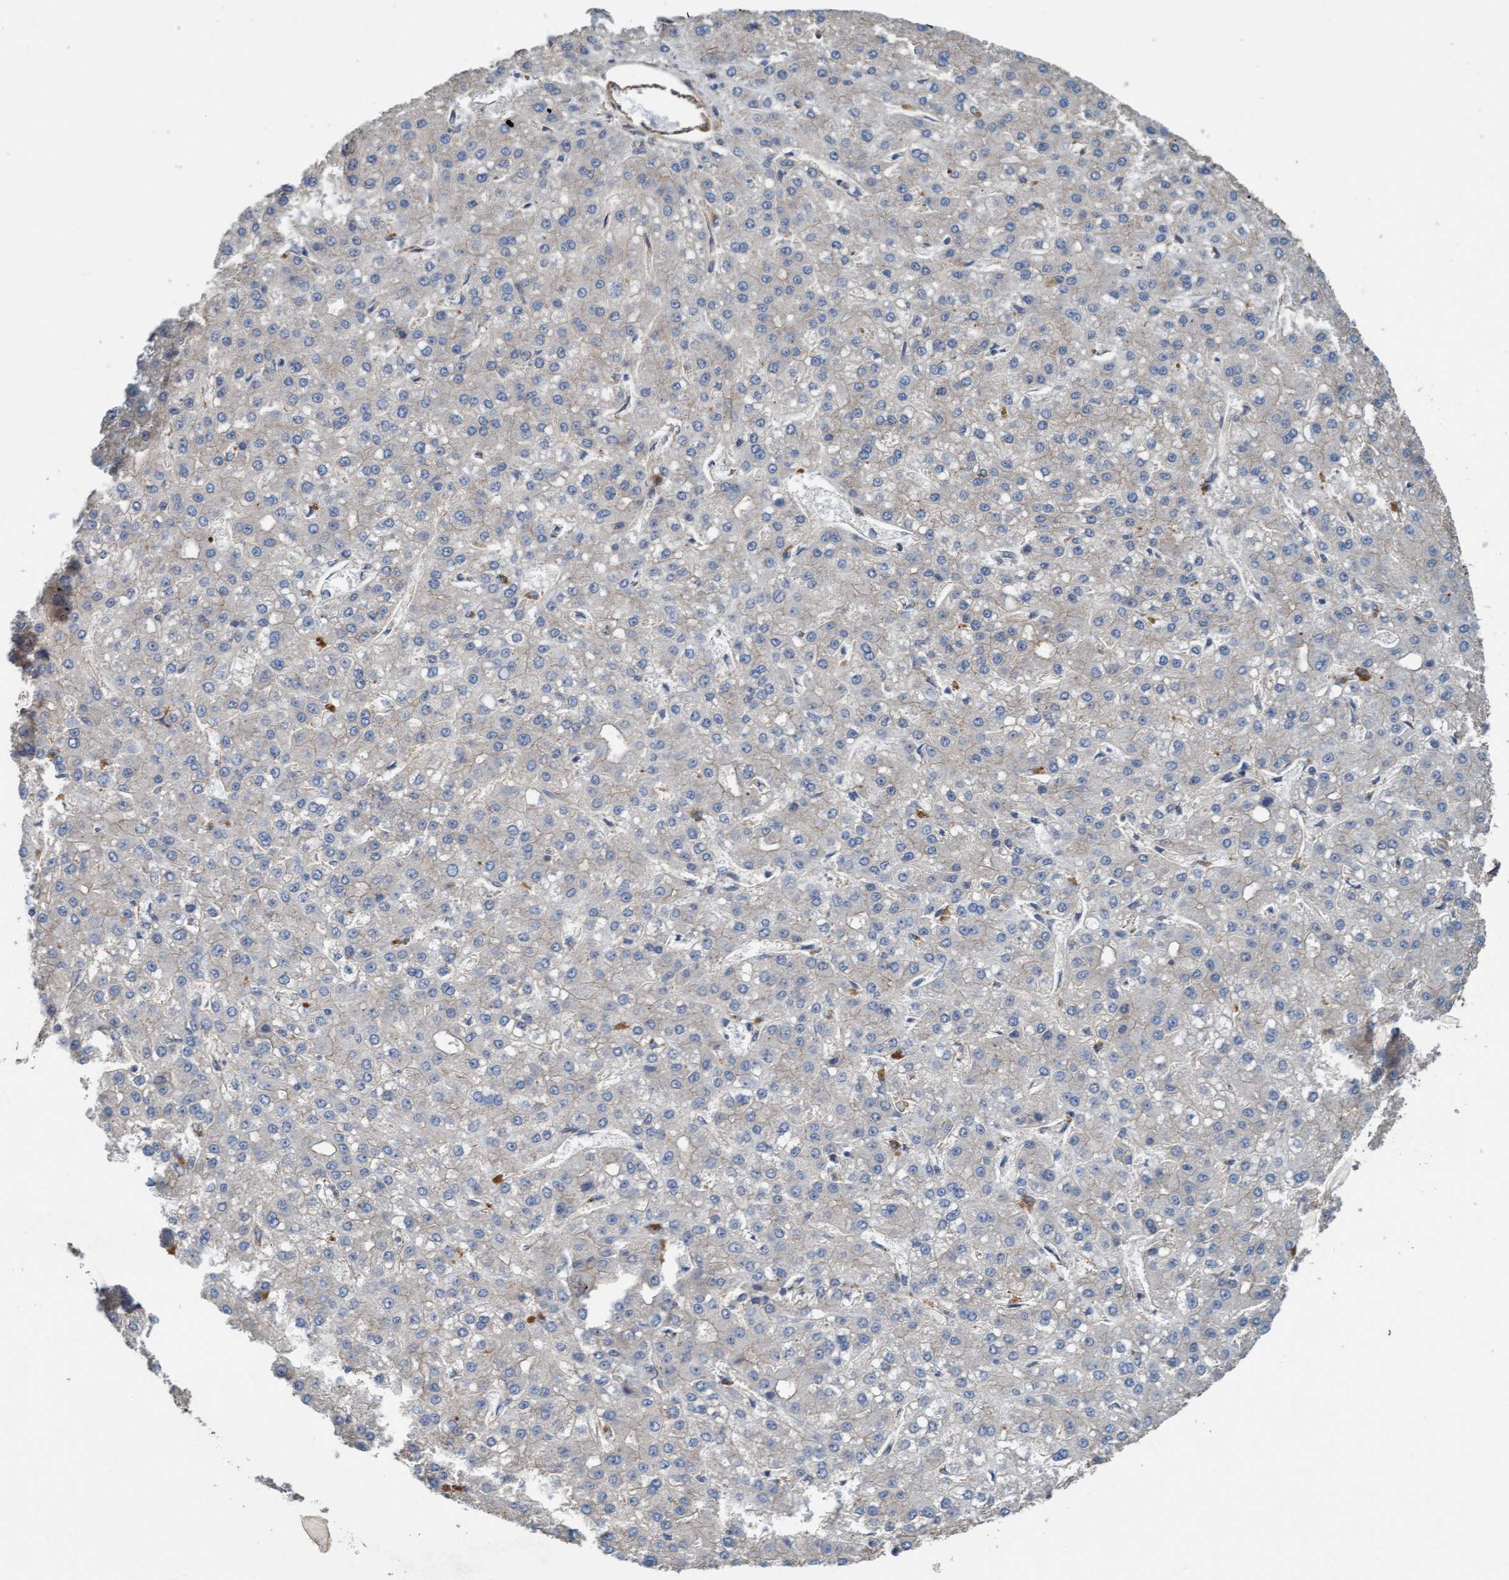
{"staining": {"intensity": "negative", "quantity": "none", "location": "none"}, "tissue": "liver cancer", "cell_type": "Tumor cells", "image_type": "cancer", "snomed": [{"axis": "morphology", "description": "Carcinoma, Hepatocellular, NOS"}, {"axis": "topography", "description": "Liver"}], "caption": "Hepatocellular carcinoma (liver) was stained to show a protein in brown. There is no significant expression in tumor cells.", "gene": "STXBP4", "patient": {"sex": "male", "age": 67}}